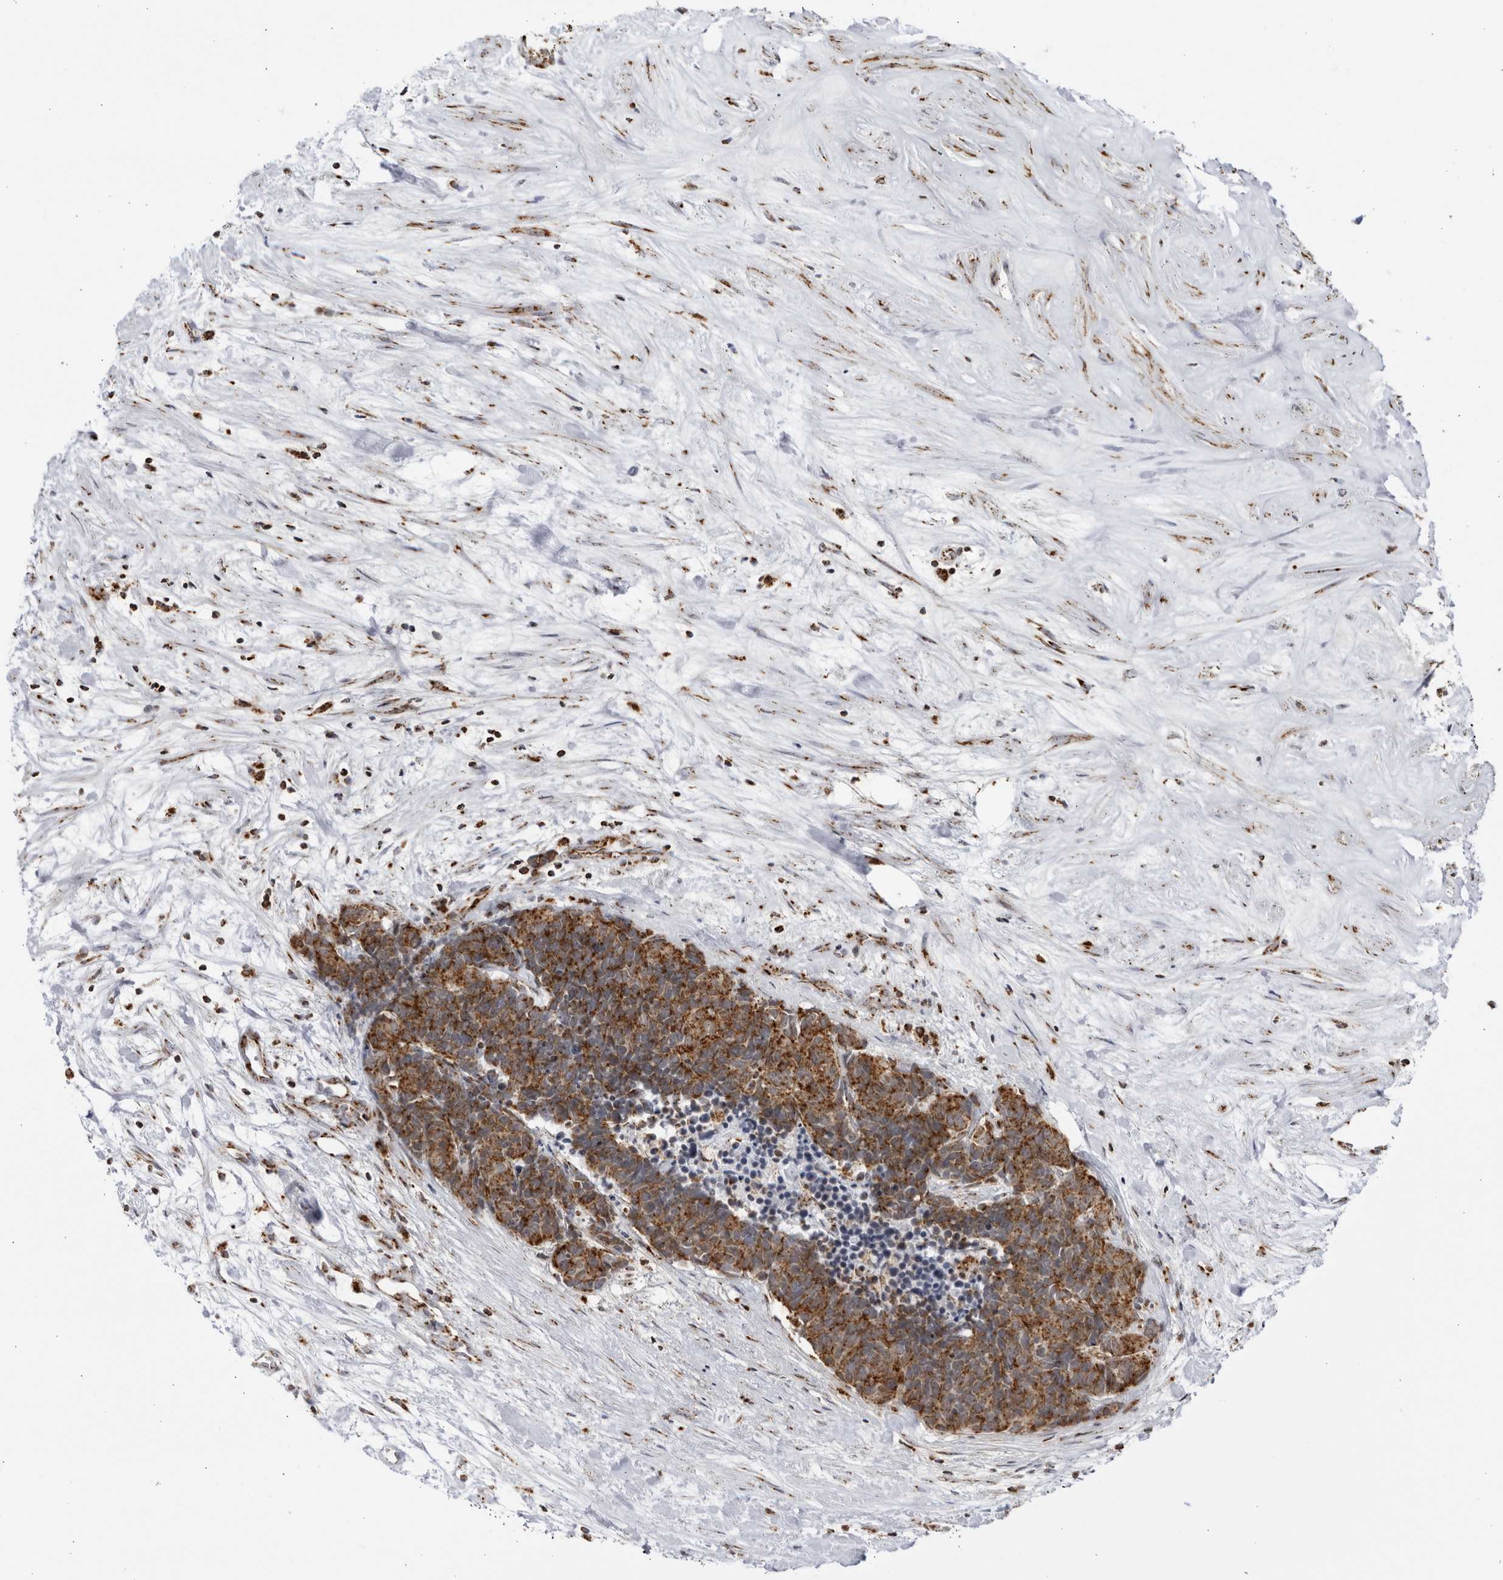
{"staining": {"intensity": "moderate", "quantity": ">75%", "location": "cytoplasmic/membranous"}, "tissue": "carcinoid", "cell_type": "Tumor cells", "image_type": "cancer", "snomed": [{"axis": "morphology", "description": "Carcinoma, NOS"}, {"axis": "morphology", "description": "Carcinoid, malignant, NOS"}, {"axis": "topography", "description": "Urinary bladder"}], "caption": "Immunohistochemistry (DAB (3,3'-diaminobenzidine)) staining of human carcinoma shows moderate cytoplasmic/membranous protein expression in about >75% of tumor cells. The staining was performed using DAB (3,3'-diaminobenzidine) to visualize the protein expression in brown, while the nuclei were stained in blue with hematoxylin (Magnification: 20x).", "gene": "RBM34", "patient": {"sex": "male", "age": 57}}